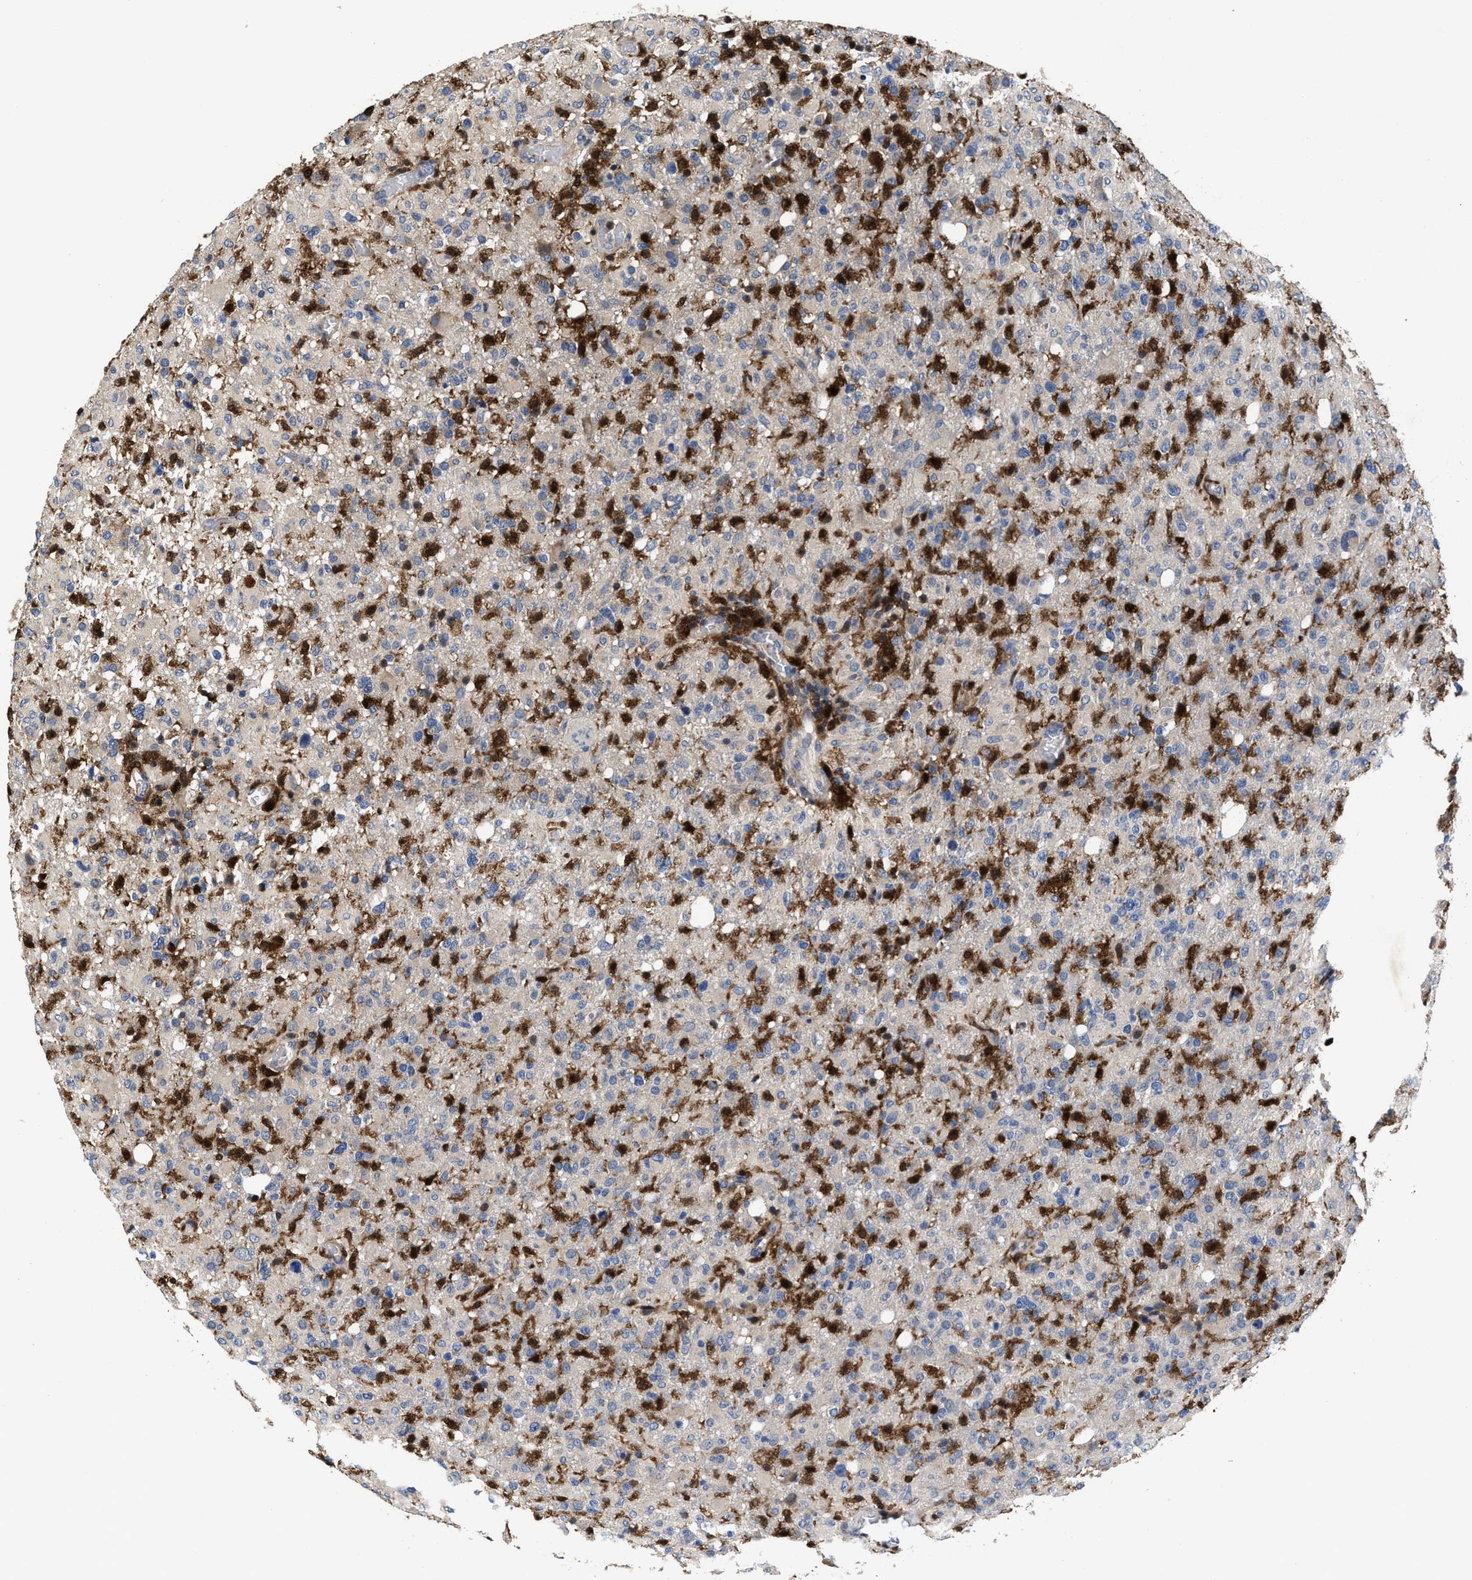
{"staining": {"intensity": "negative", "quantity": "none", "location": "none"}, "tissue": "glioma", "cell_type": "Tumor cells", "image_type": "cancer", "snomed": [{"axis": "morphology", "description": "Glioma, malignant, High grade"}, {"axis": "topography", "description": "Brain"}], "caption": "This is an IHC photomicrograph of glioma. There is no staining in tumor cells.", "gene": "RGS10", "patient": {"sex": "female", "age": 57}}